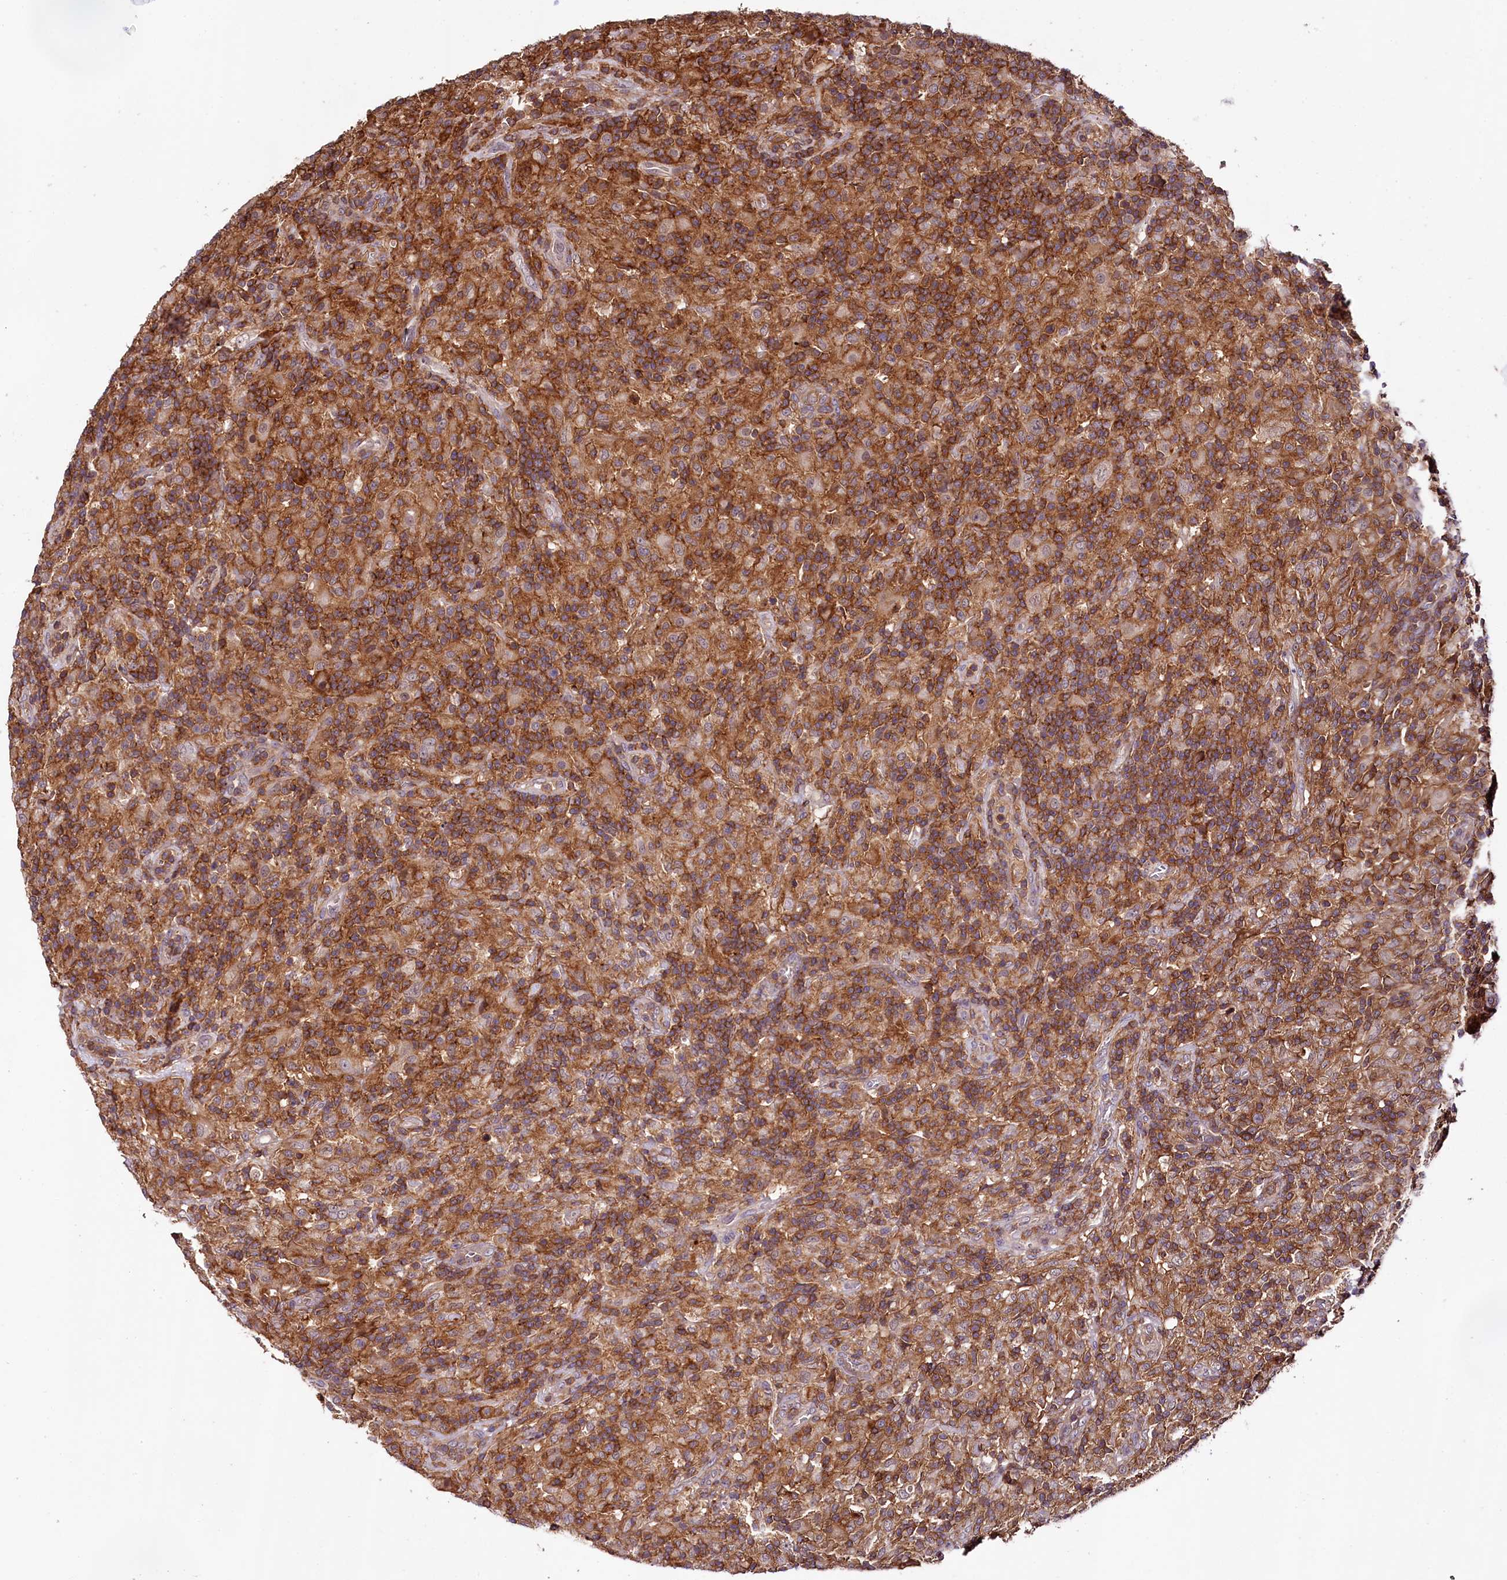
{"staining": {"intensity": "negative", "quantity": "none", "location": "none"}, "tissue": "lymphoma", "cell_type": "Tumor cells", "image_type": "cancer", "snomed": [{"axis": "morphology", "description": "Hodgkin's disease, NOS"}, {"axis": "topography", "description": "Lymph node"}], "caption": "An image of Hodgkin's disease stained for a protein shows no brown staining in tumor cells.", "gene": "SKIDA1", "patient": {"sex": "male", "age": 70}}